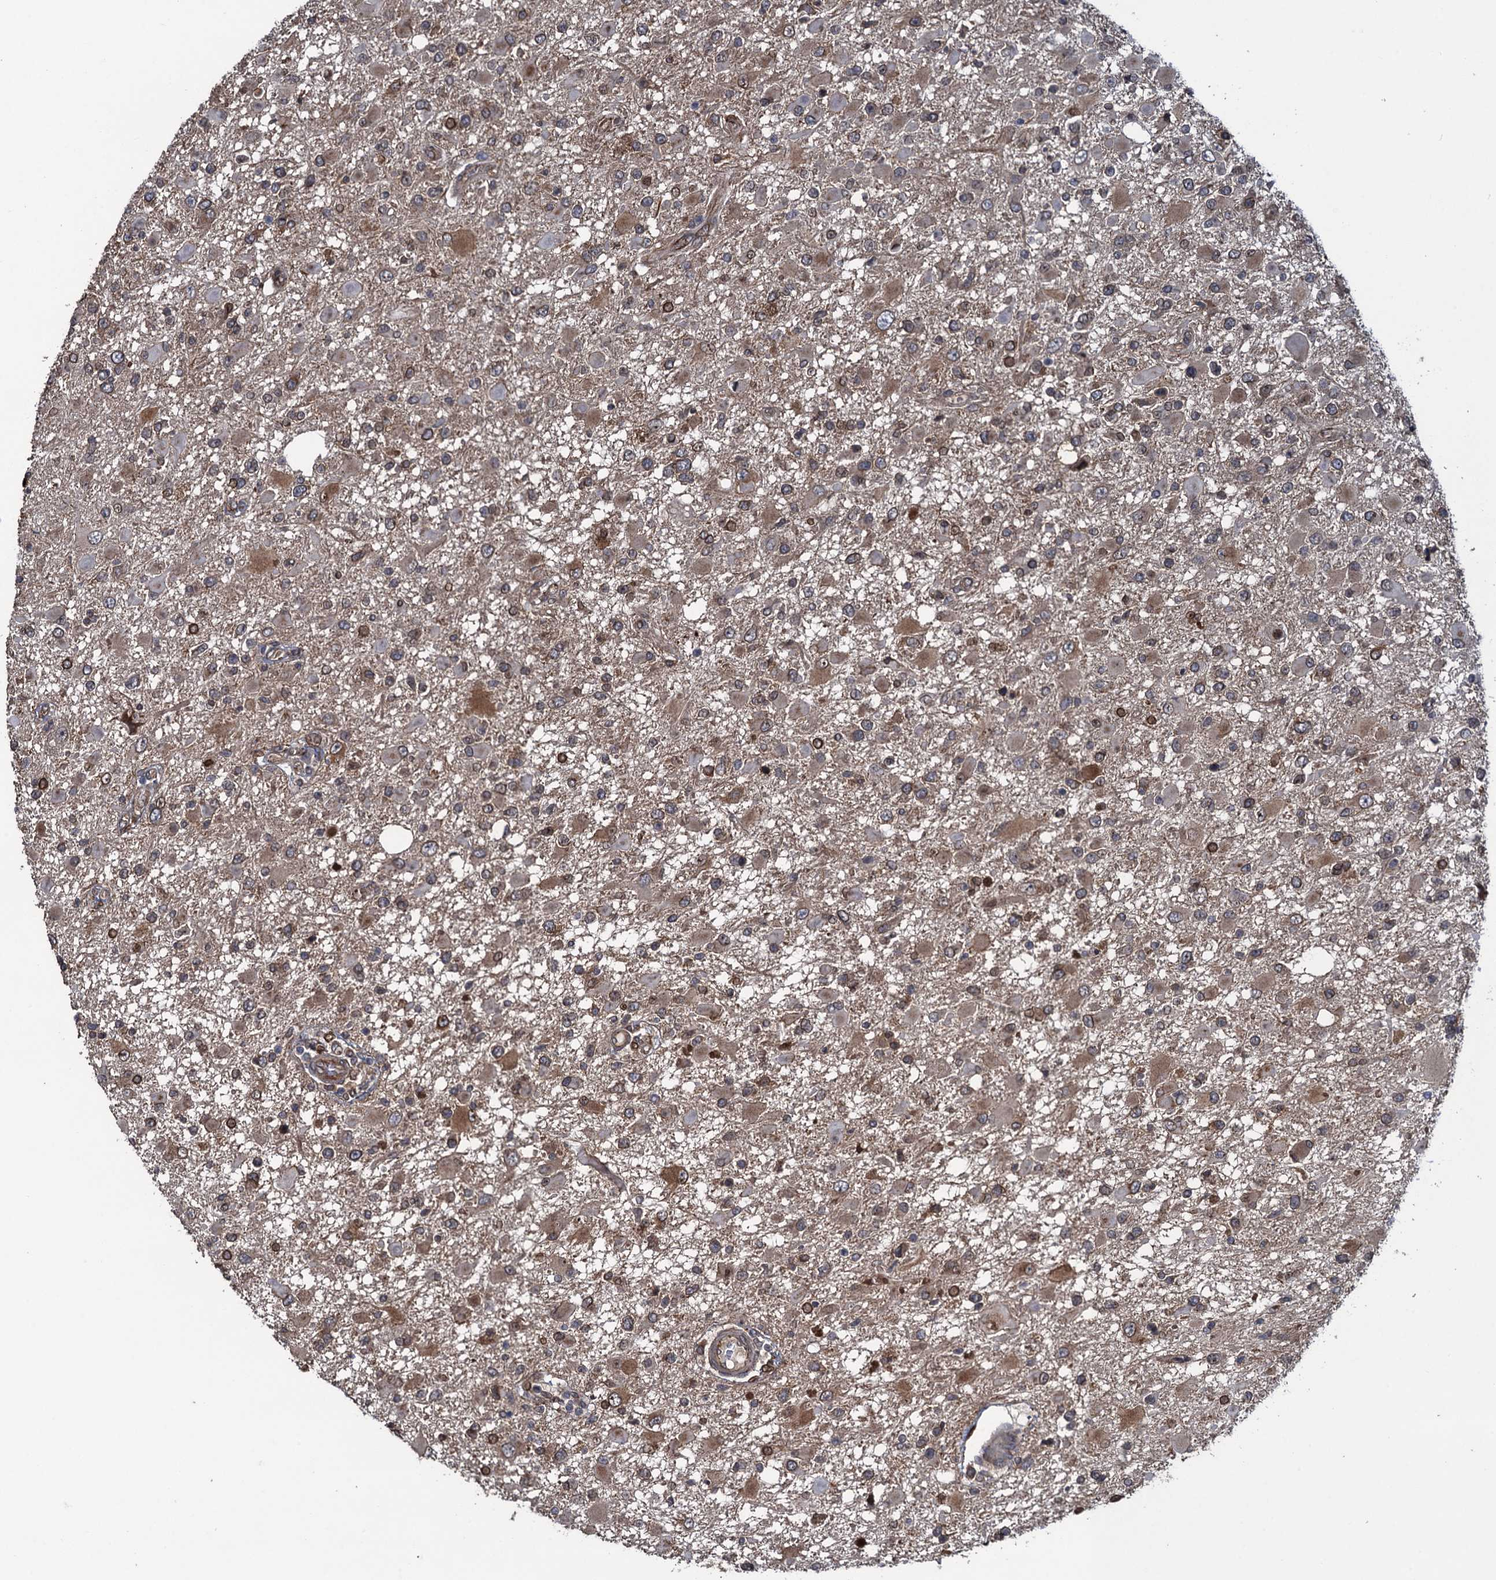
{"staining": {"intensity": "moderate", "quantity": ">75%", "location": "cytoplasmic/membranous,nuclear"}, "tissue": "glioma", "cell_type": "Tumor cells", "image_type": "cancer", "snomed": [{"axis": "morphology", "description": "Glioma, malignant, High grade"}, {"axis": "topography", "description": "Brain"}], "caption": "Malignant high-grade glioma was stained to show a protein in brown. There is medium levels of moderate cytoplasmic/membranous and nuclear staining in about >75% of tumor cells. The staining was performed using DAB (3,3'-diaminobenzidine) to visualize the protein expression in brown, while the nuclei were stained in blue with hematoxylin (Magnification: 20x).", "gene": "EVX2", "patient": {"sex": "male", "age": 53}}